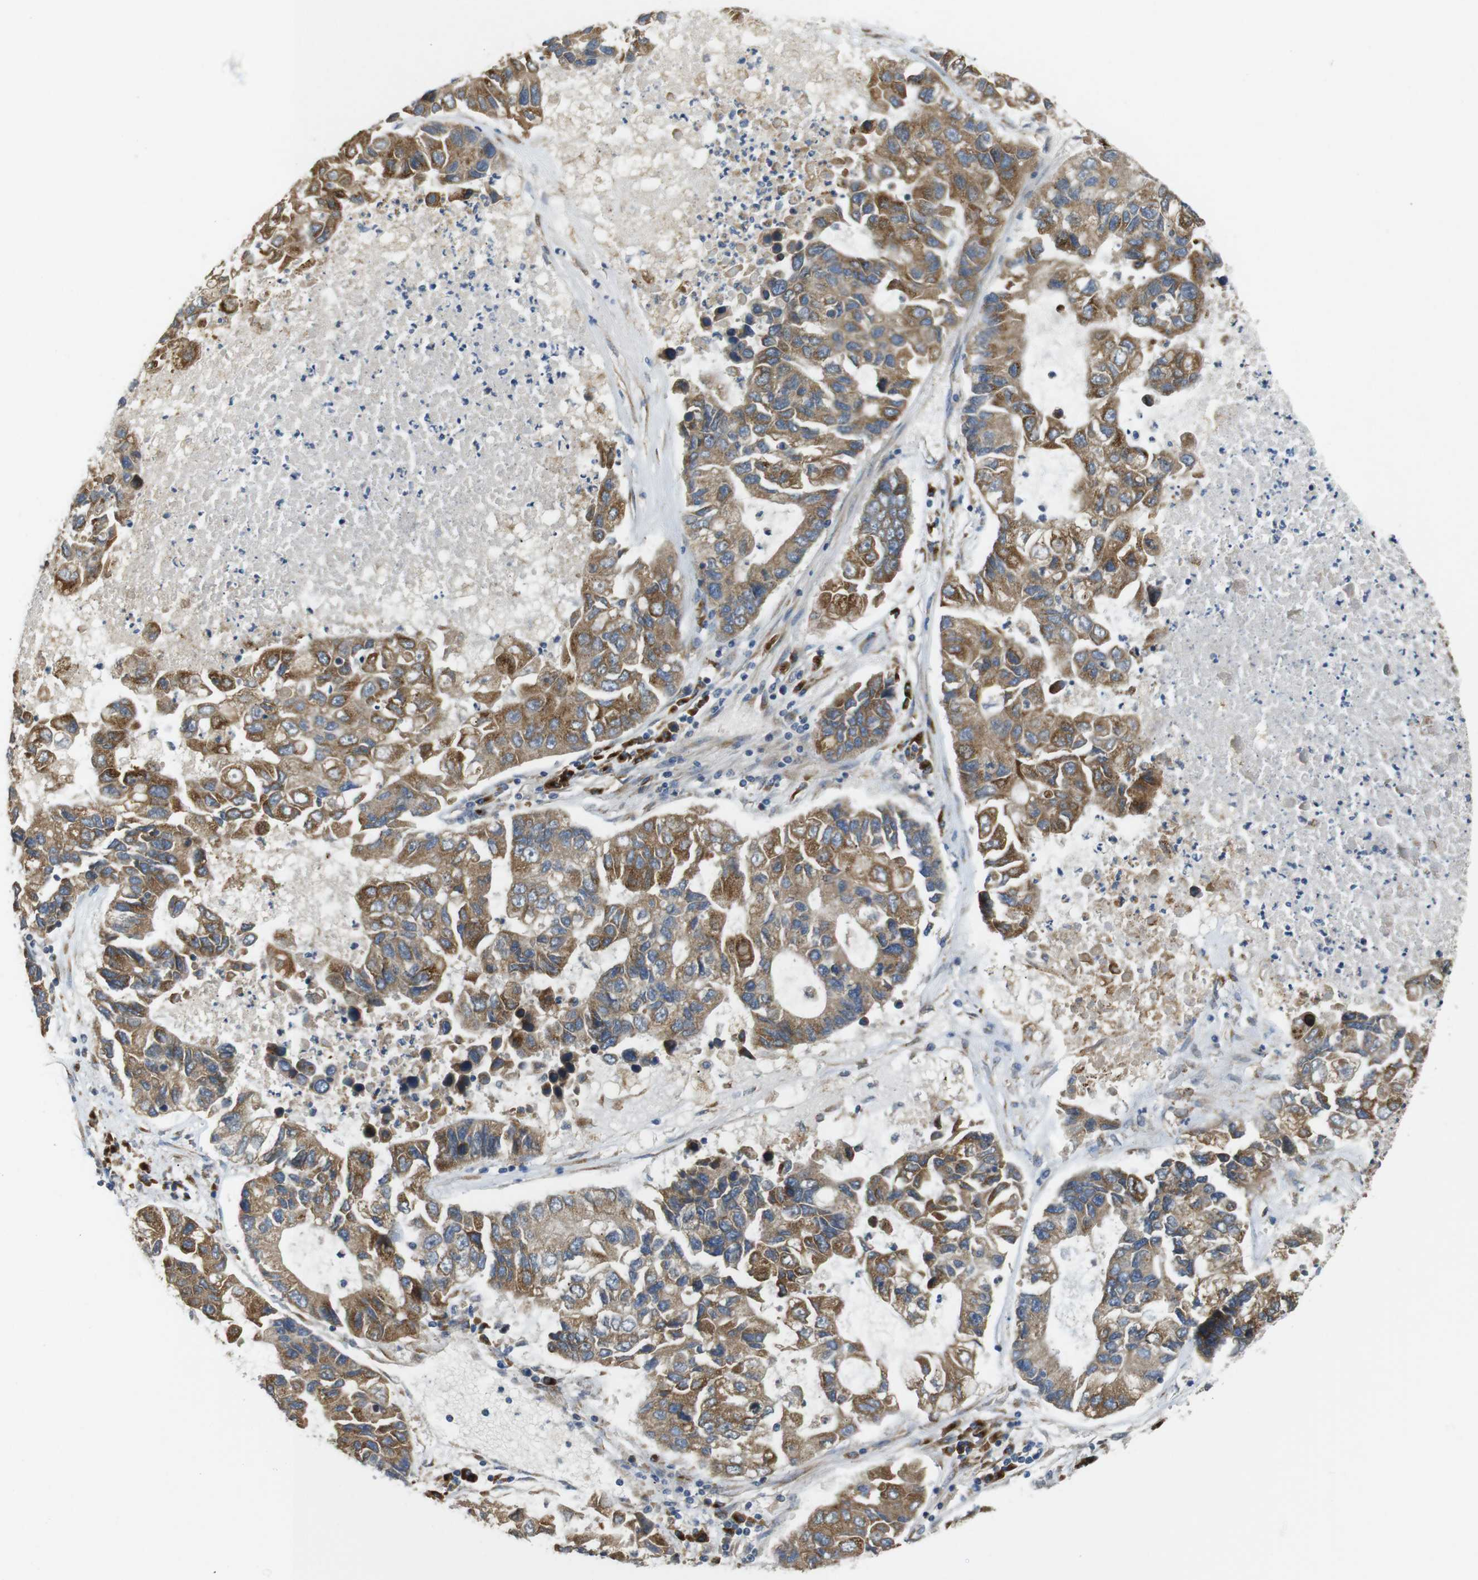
{"staining": {"intensity": "moderate", "quantity": ">75%", "location": "cytoplasmic/membranous"}, "tissue": "lung cancer", "cell_type": "Tumor cells", "image_type": "cancer", "snomed": [{"axis": "morphology", "description": "Adenocarcinoma, NOS"}, {"axis": "topography", "description": "Lung"}], "caption": "Immunohistochemistry (IHC) micrograph of neoplastic tissue: human adenocarcinoma (lung) stained using immunohistochemistry demonstrates medium levels of moderate protein expression localized specifically in the cytoplasmic/membranous of tumor cells, appearing as a cytoplasmic/membranous brown color.", "gene": "TMEM143", "patient": {"sex": "female", "age": 51}}